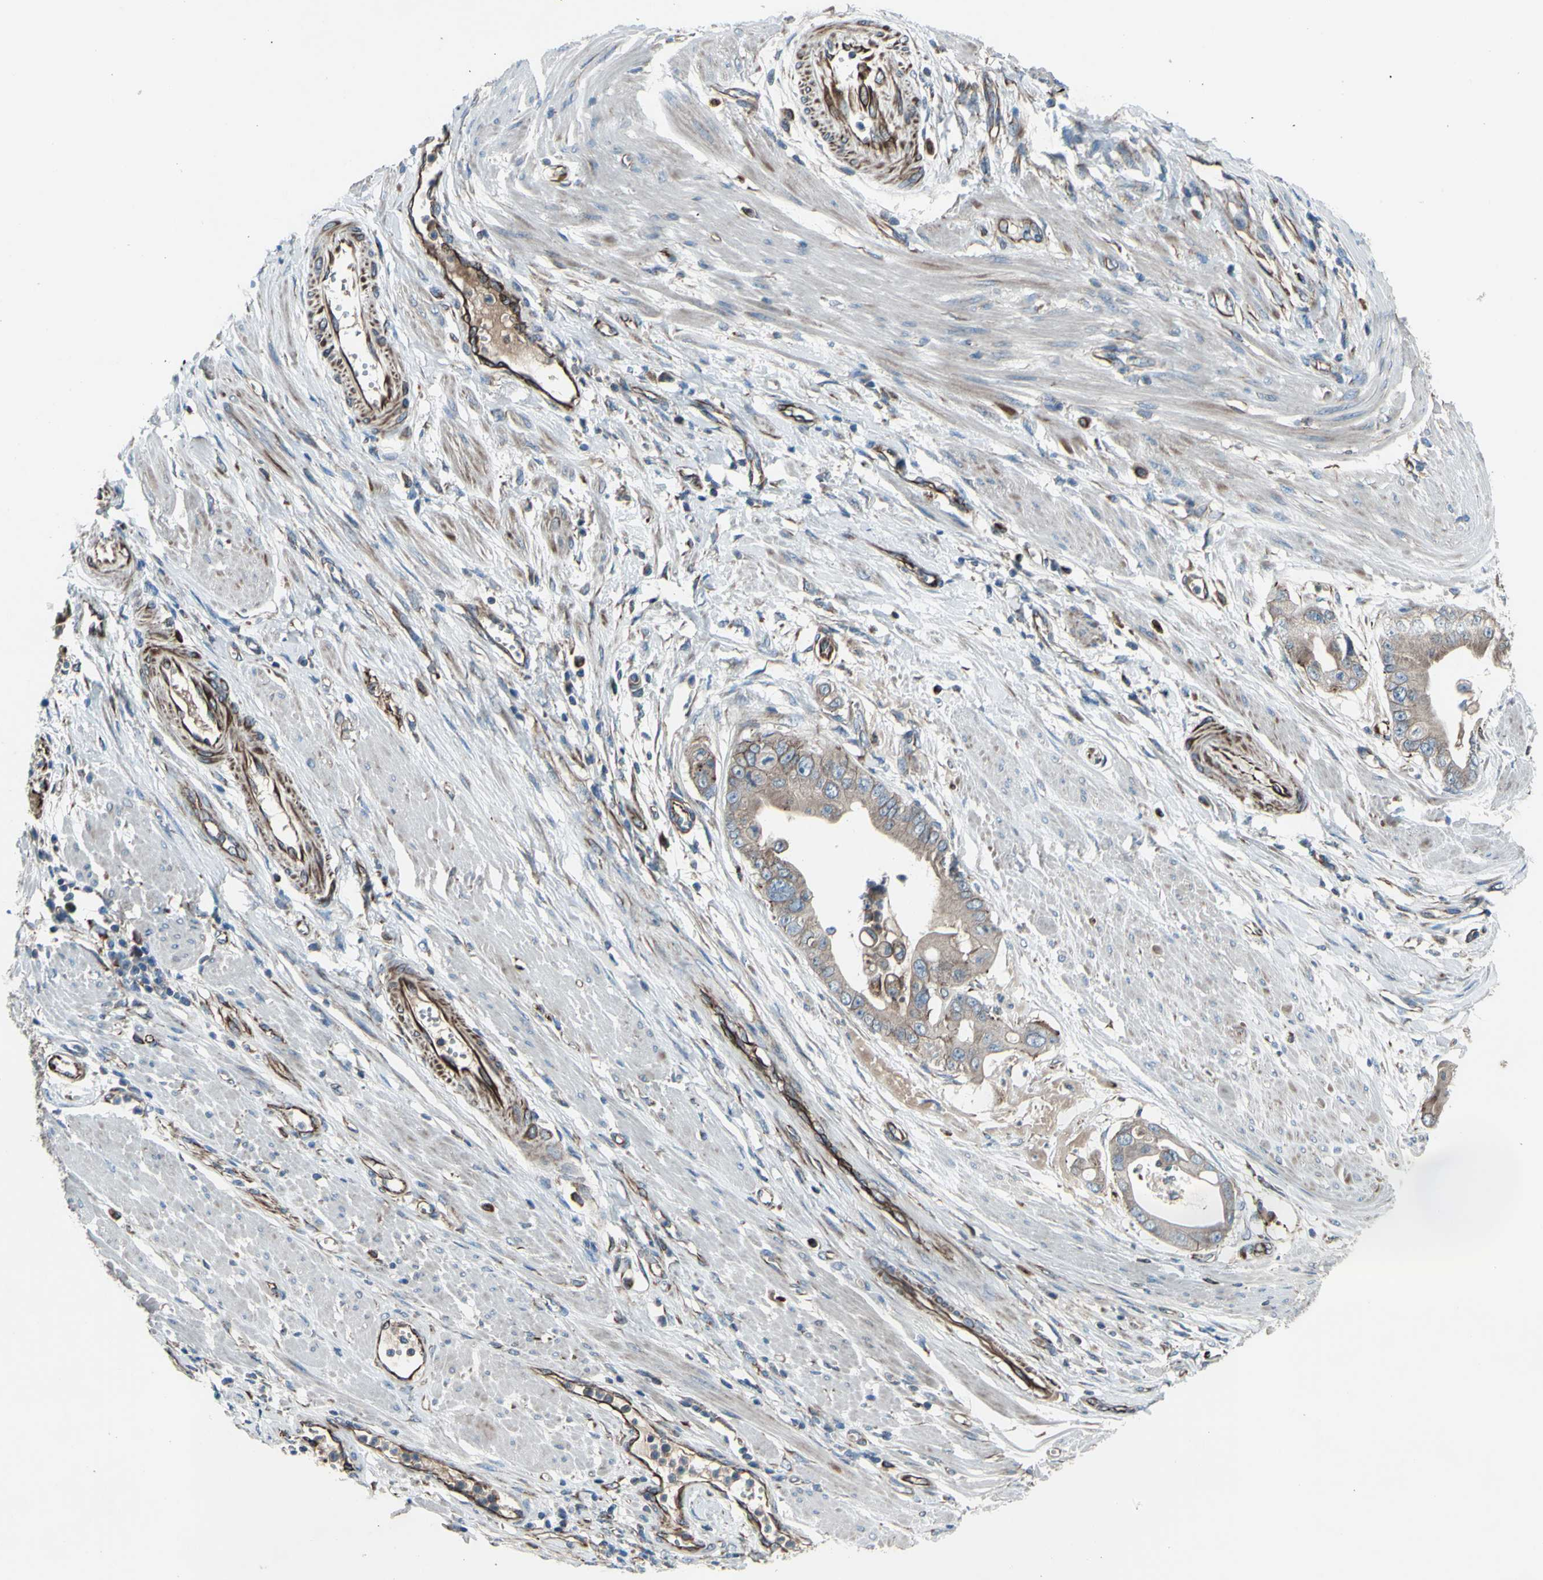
{"staining": {"intensity": "weak", "quantity": ">75%", "location": "cytoplasmic/membranous"}, "tissue": "pancreatic cancer", "cell_type": "Tumor cells", "image_type": "cancer", "snomed": [{"axis": "morphology", "description": "Adenocarcinoma, NOS"}, {"axis": "topography", "description": "Pancreas"}], "caption": "An immunohistochemistry (IHC) photomicrograph of tumor tissue is shown. Protein staining in brown labels weak cytoplasmic/membranous positivity in pancreatic cancer (adenocarcinoma) within tumor cells. (Stains: DAB (3,3'-diaminobenzidine) in brown, nuclei in blue, Microscopy: brightfield microscopy at high magnification).", "gene": "EMC7", "patient": {"sex": "female", "age": 75}}